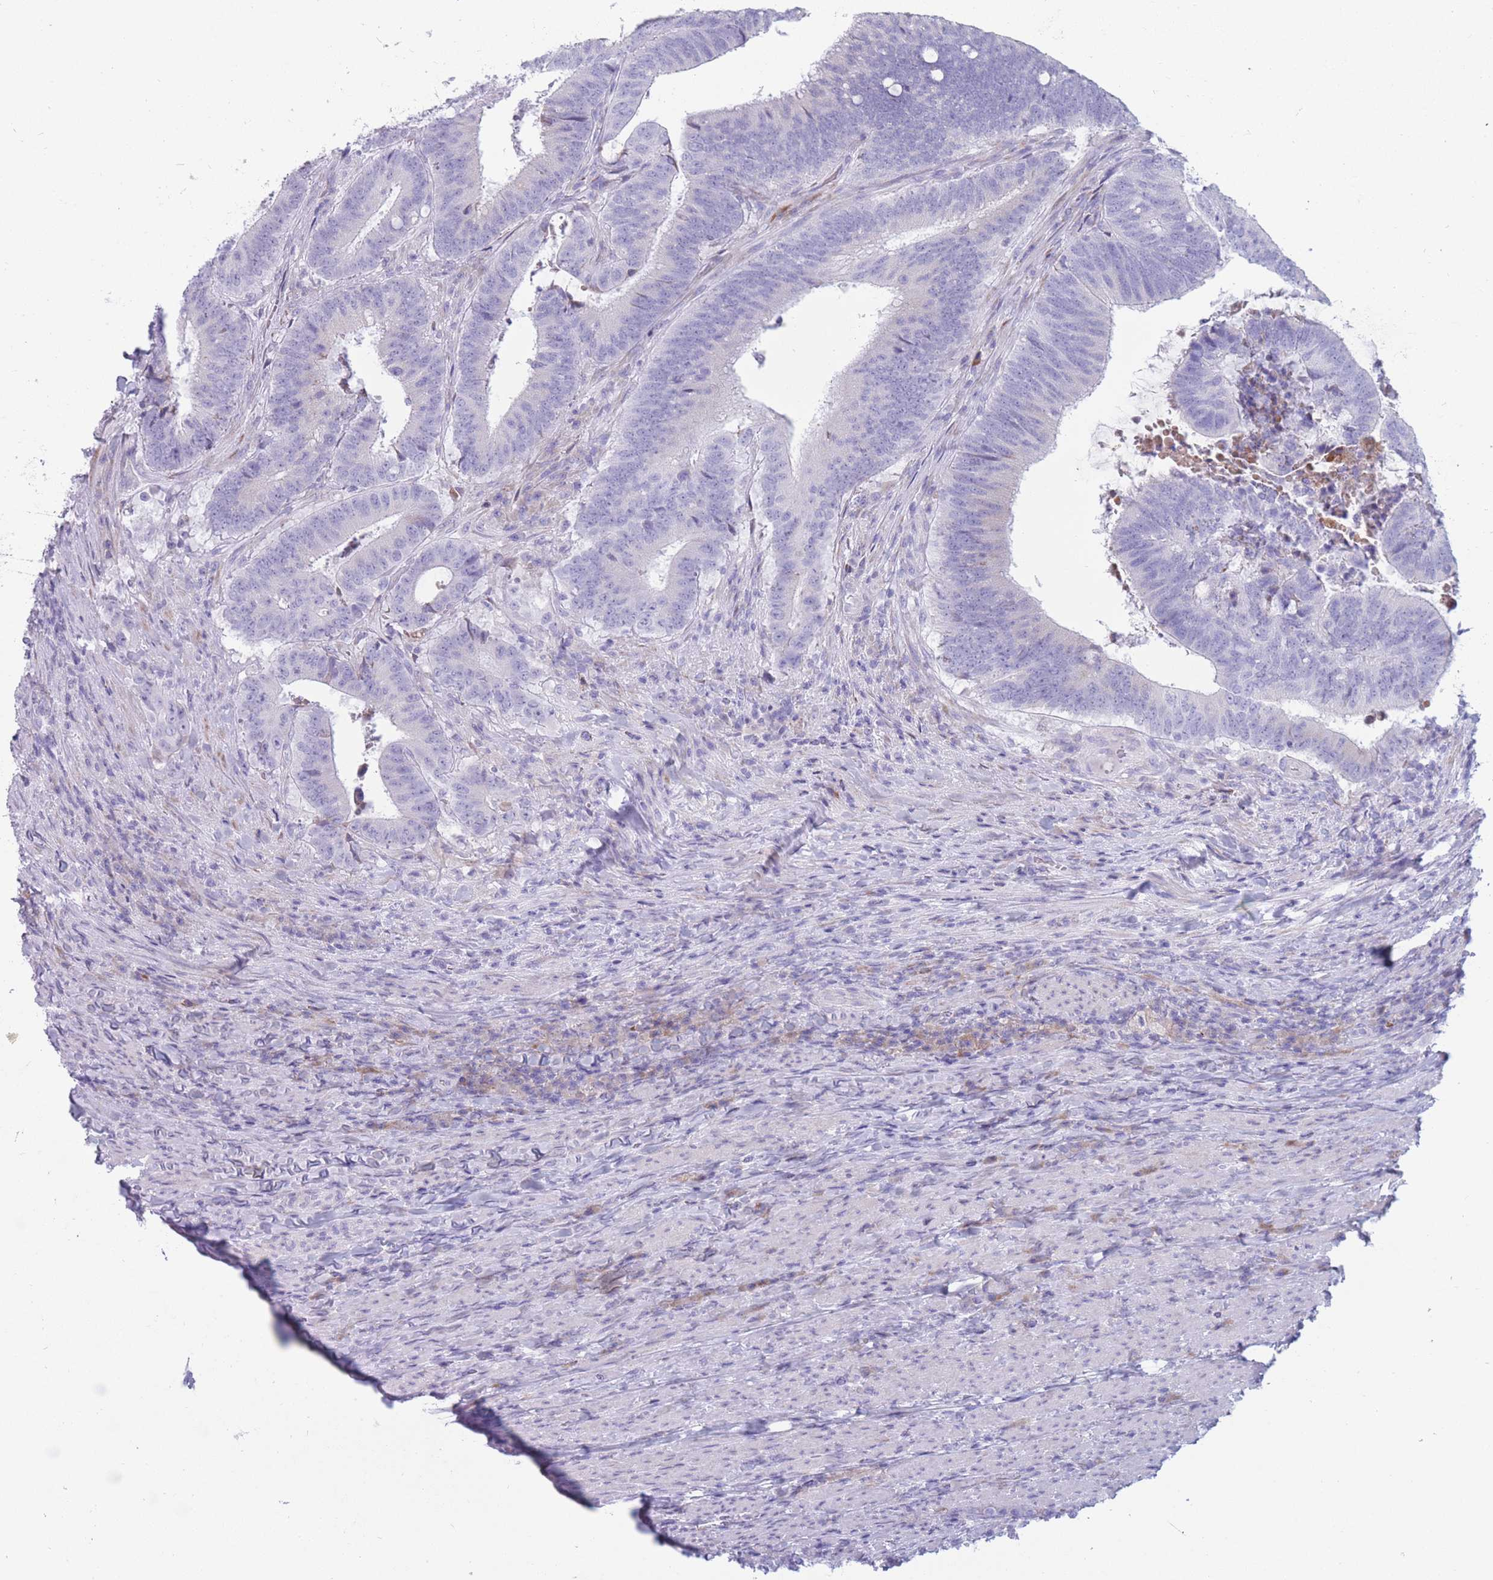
{"staining": {"intensity": "negative", "quantity": "none", "location": "none"}, "tissue": "colorectal cancer", "cell_type": "Tumor cells", "image_type": "cancer", "snomed": [{"axis": "morphology", "description": "Adenocarcinoma, NOS"}, {"axis": "topography", "description": "Colon"}], "caption": "DAB immunohistochemical staining of human colorectal cancer exhibits no significant positivity in tumor cells.", "gene": "COL27A1", "patient": {"sex": "female", "age": 43}}